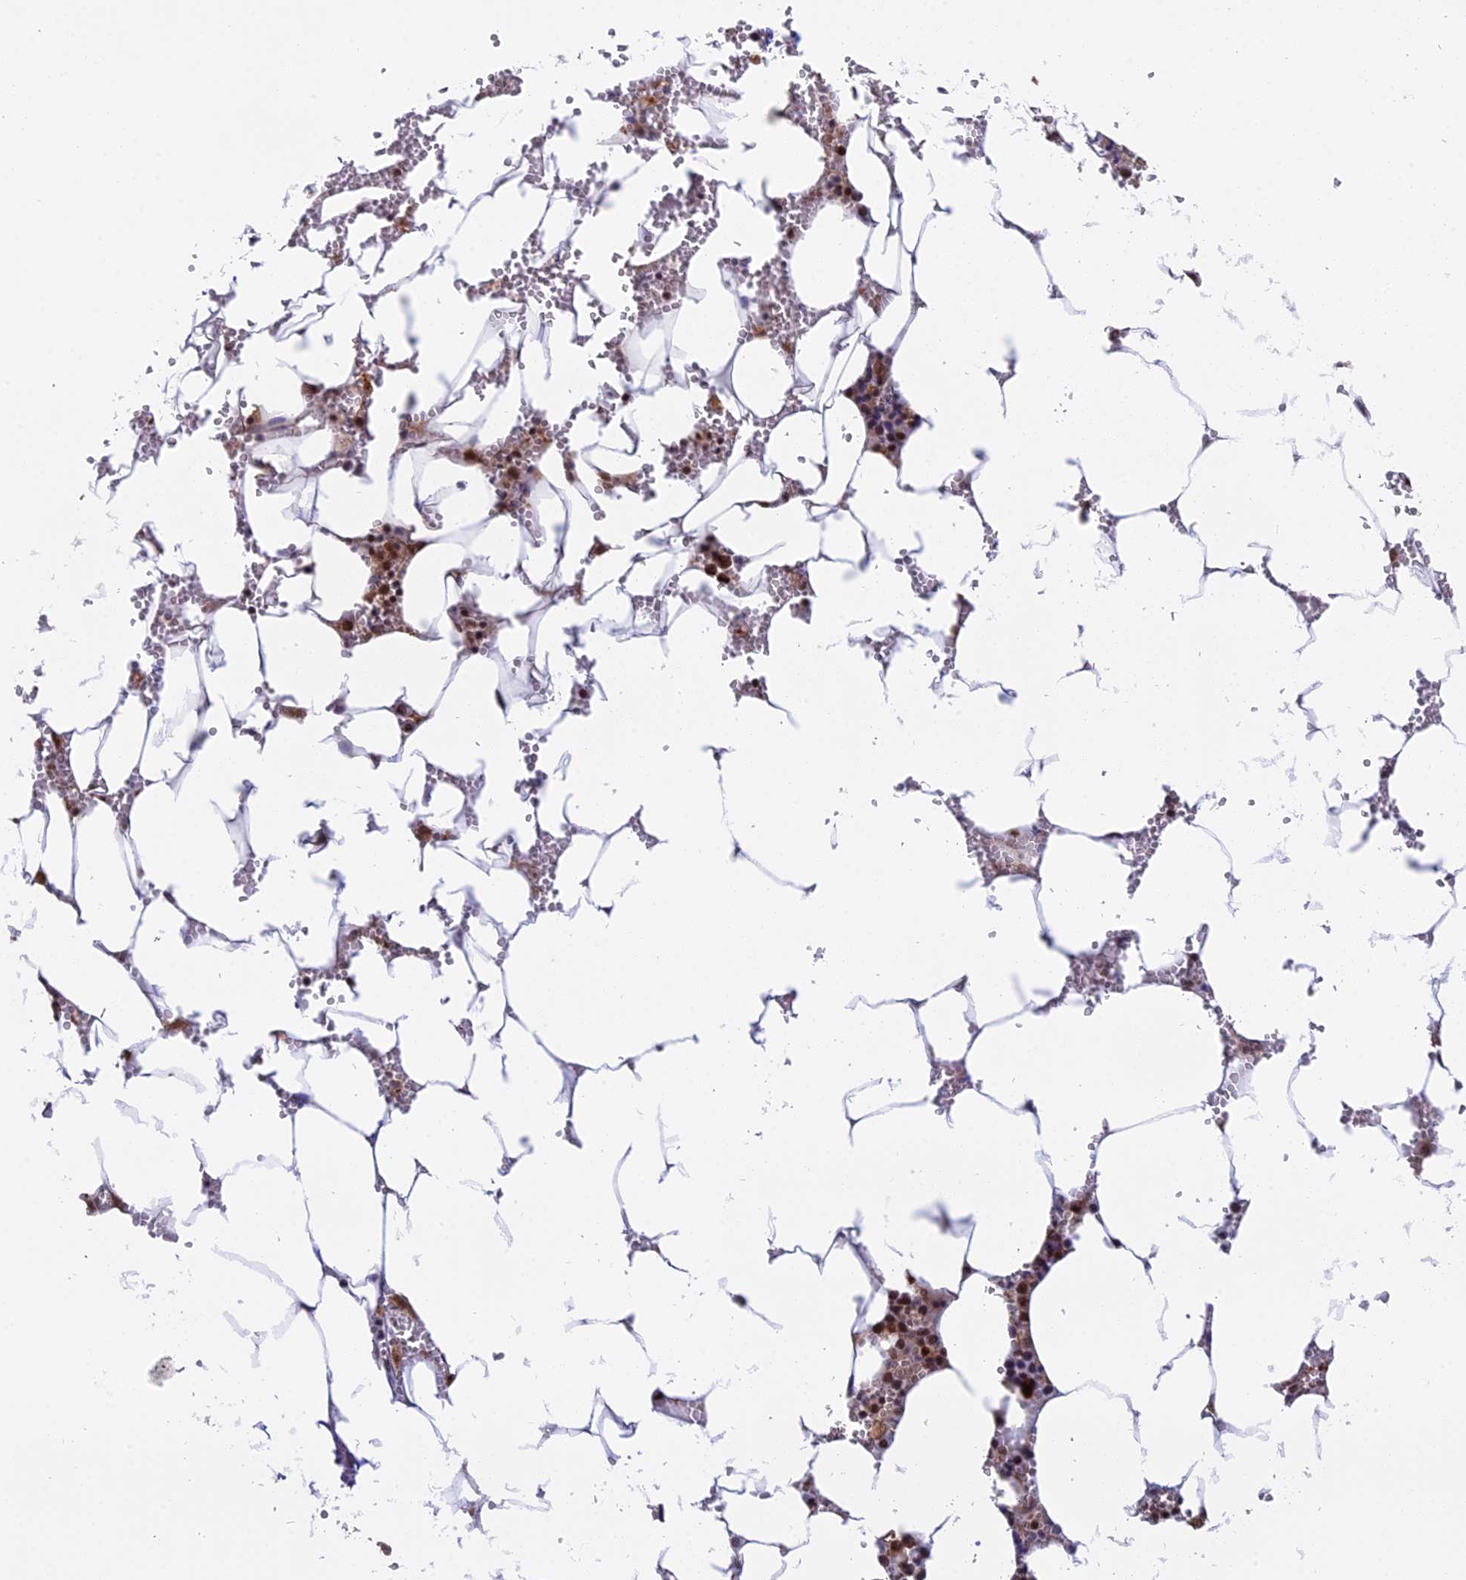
{"staining": {"intensity": "strong", "quantity": "<25%", "location": "nuclear"}, "tissue": "bone marrow", "cell_type": "Hematopoietic cells", "image_type": "normal", "snomed": [{"axis": "morphology", "description": "Normal tissue, NOS"}, {"axis": "topography", "description": "Bone marrow"}], "caption": "Brown immunohistochemical staining in unremarkable human bone marrow exhibits strong nuclear expression in about <25% of hematopoietic cells.", "gene": "RAMACL", "patient": {"sex": "male", "age": 70}}